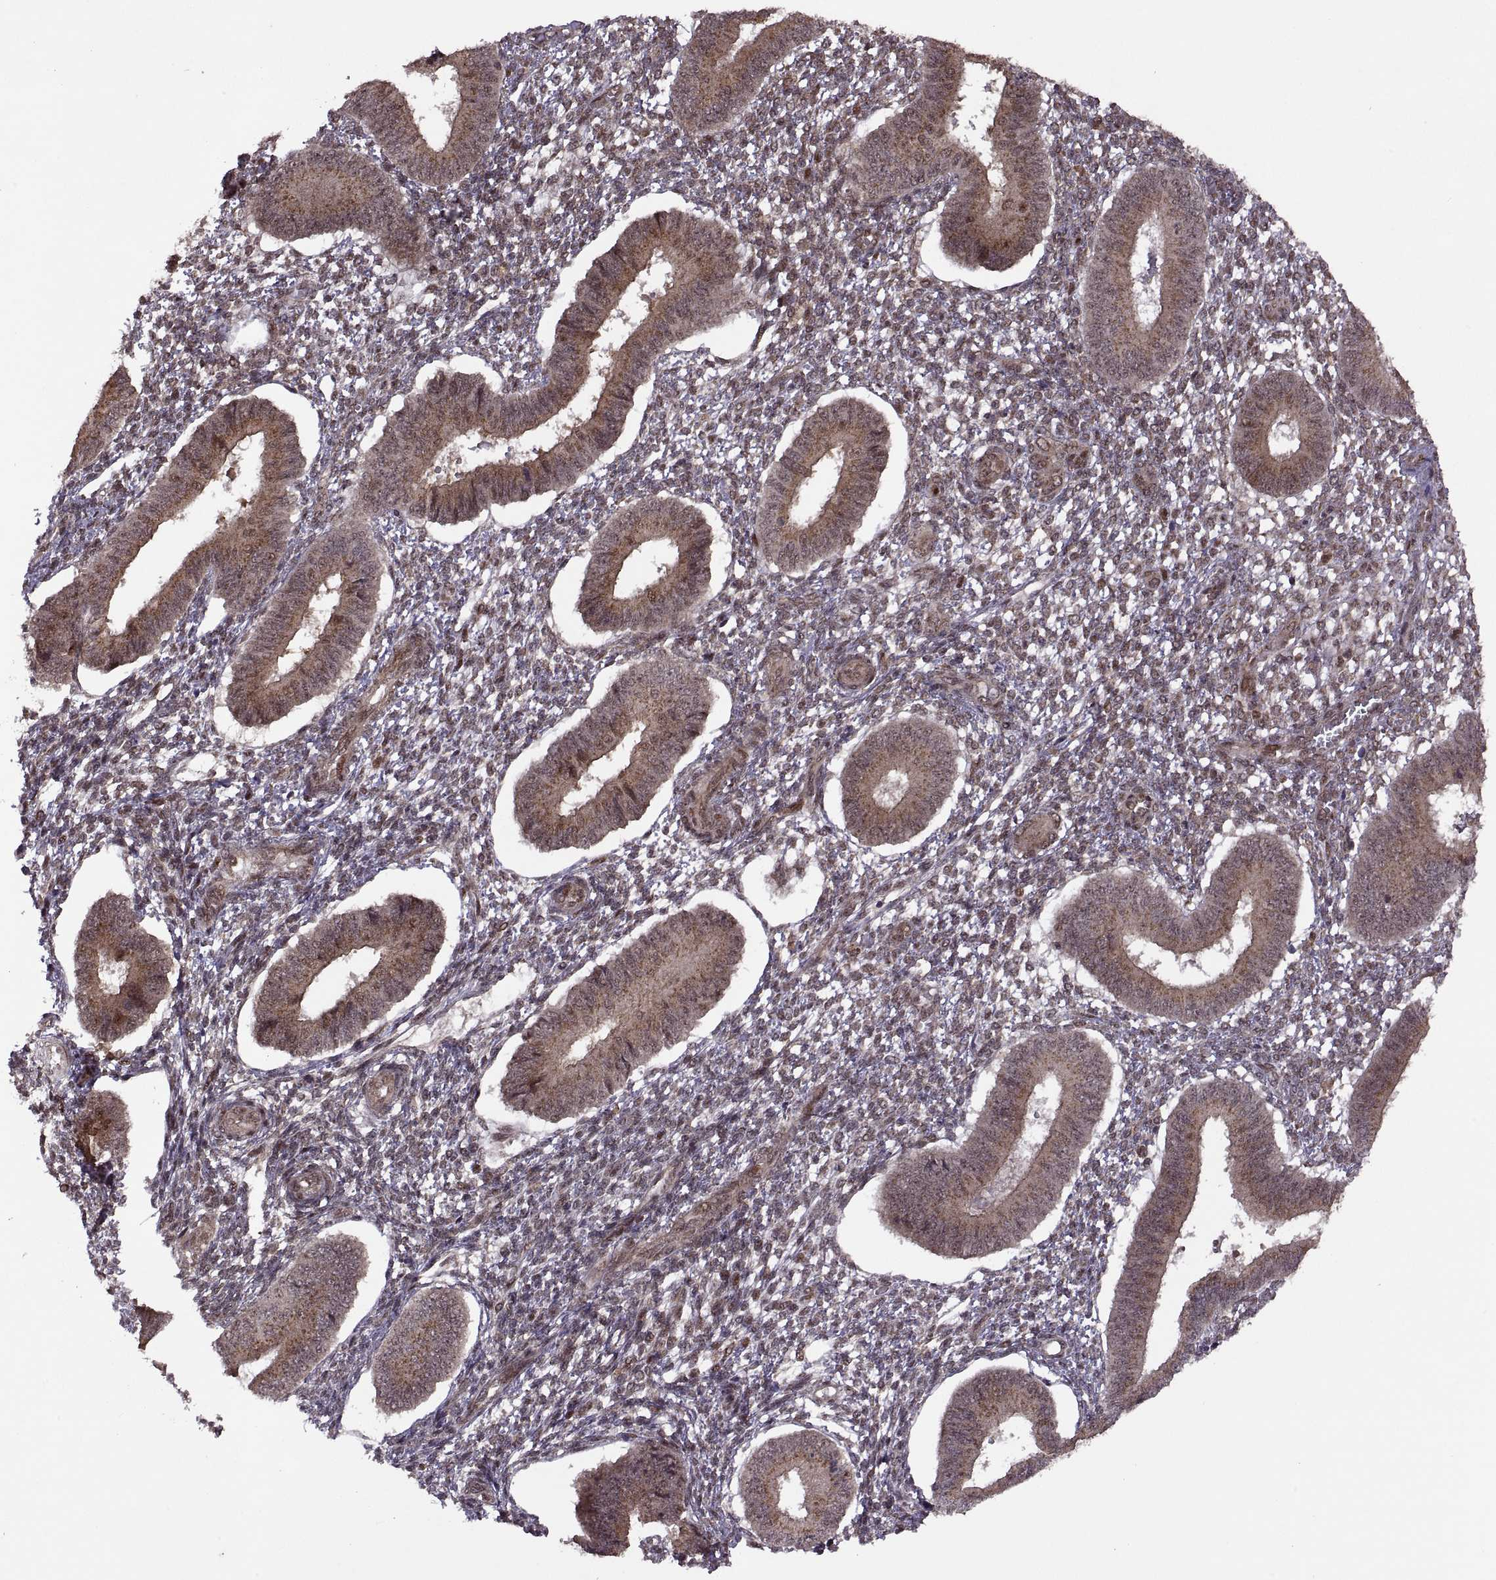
{"staining": {"intensity": "weak", "quantity": ">75%", "location": "cytoplasmic/membranous,nuclear"}, "tissue": "endometrium", "cell_type": "Cells in endometrial stroma", "image_type": "normal", "snomed": [{"axis": "morphology", "description": "Normal tissue, NOS"}, {"axis": "topography", "description": "Endometrium"}], "caption": "Immunohistochemistry (IHC) staining of unremarkable endometrium, which exhibits low levels of weak cytoplasmic/membranous,nuclear staining in about >75% of cells in endometrial stroma indicating weak cytoplasmic/membranous,nuclear protein staining. The staining was performed using DAB (3,3'-diaminobenzidine) (brown) for protein detection and nuclei were counterstained in hematoxylin (blue).", "gene": "PTOV1", "patient": {"sex": "female", "age": 42}}